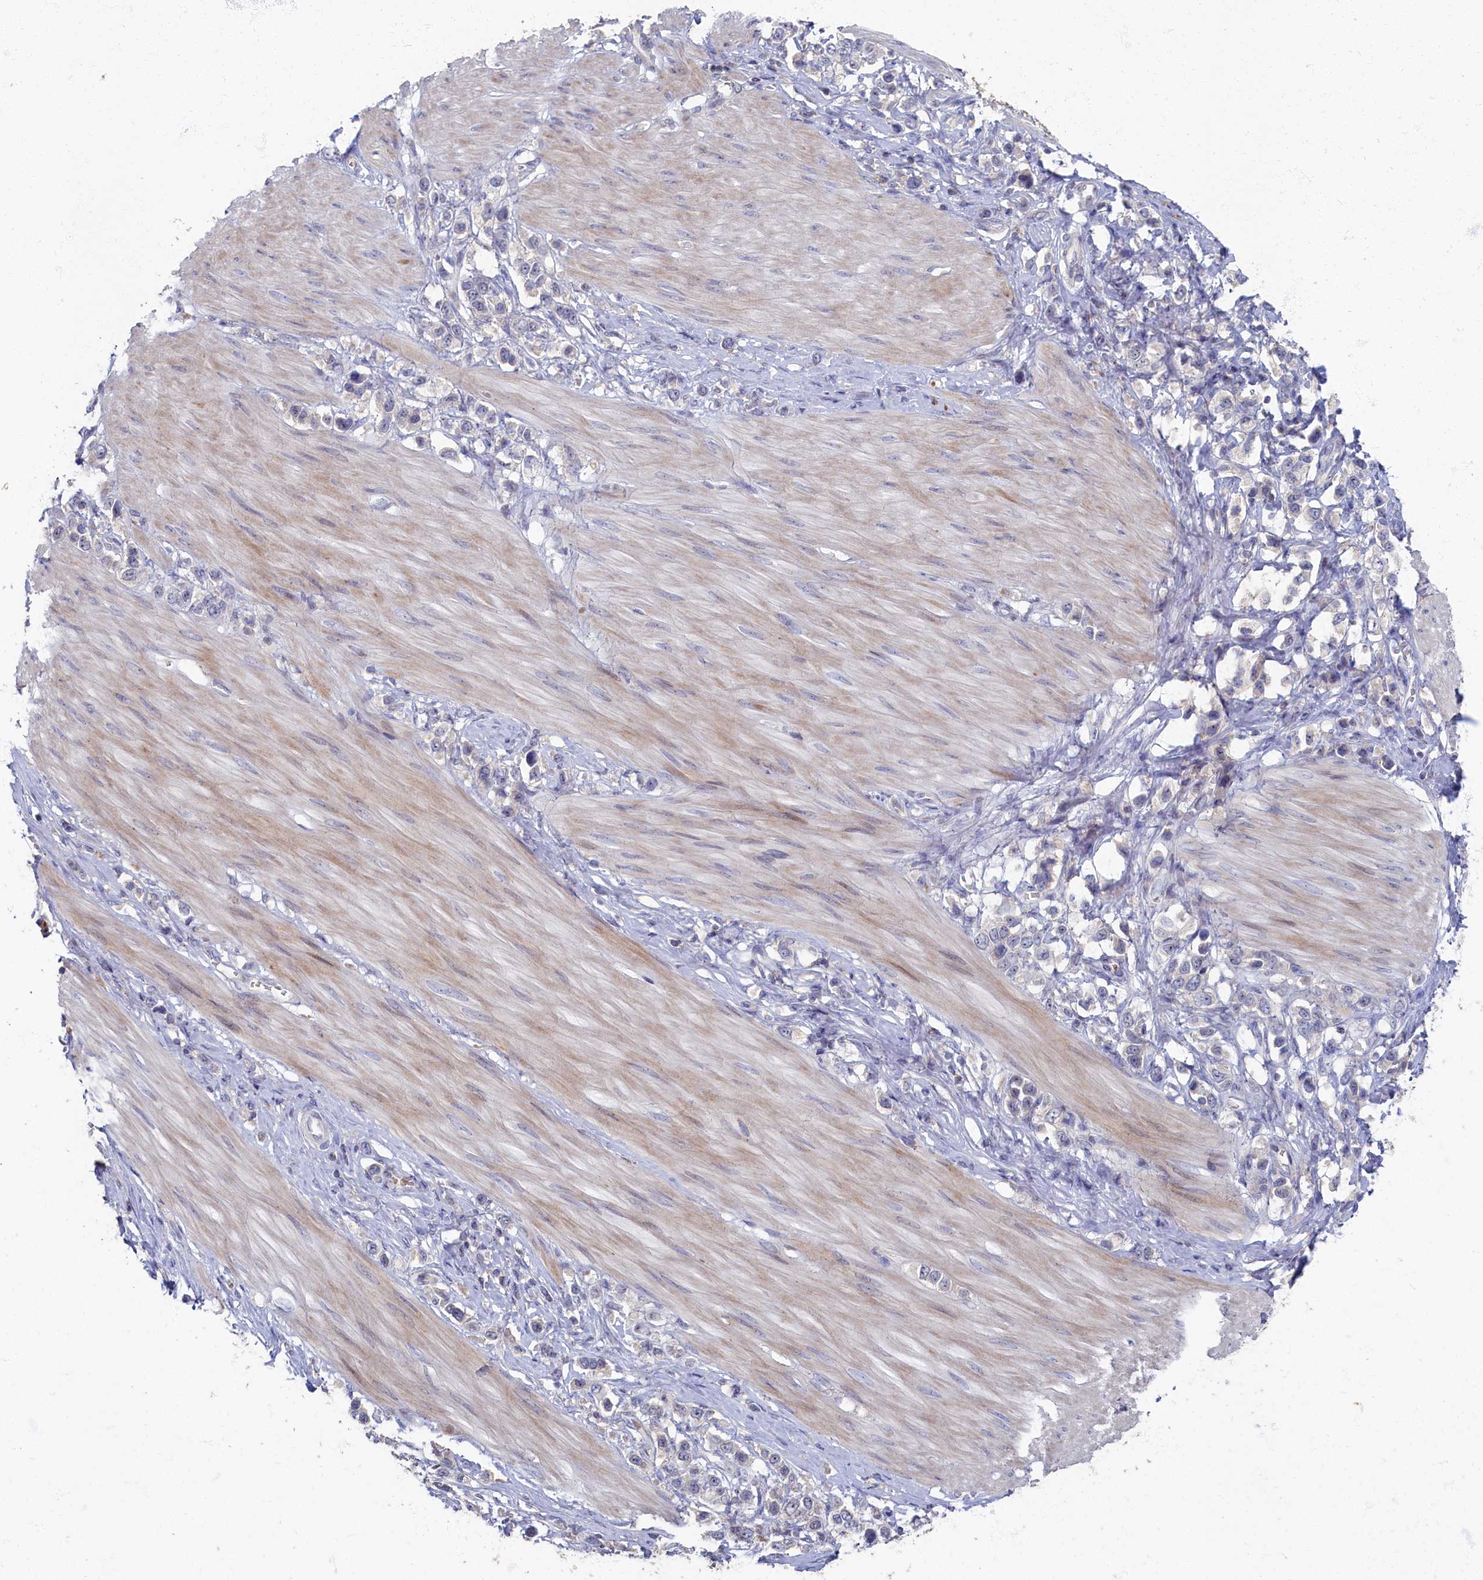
{"staining": {"intensity": "negative", "quantity": "none", "location": "none"}, "tissue": "stomach cancer", "cell_type": "Tumor cells", "image_type": "cancer", "snomed": [{"axis": "morphology", "description": "Adenocarcinoma, NOS"}, {"axis": "topography", "description": "Stomach"}], "caption": "Tumor cells show no significant protein expression in stomach adenocarcinoma.", "gene": "HUNK", "patient": {"sex": "female", "age": 65}}